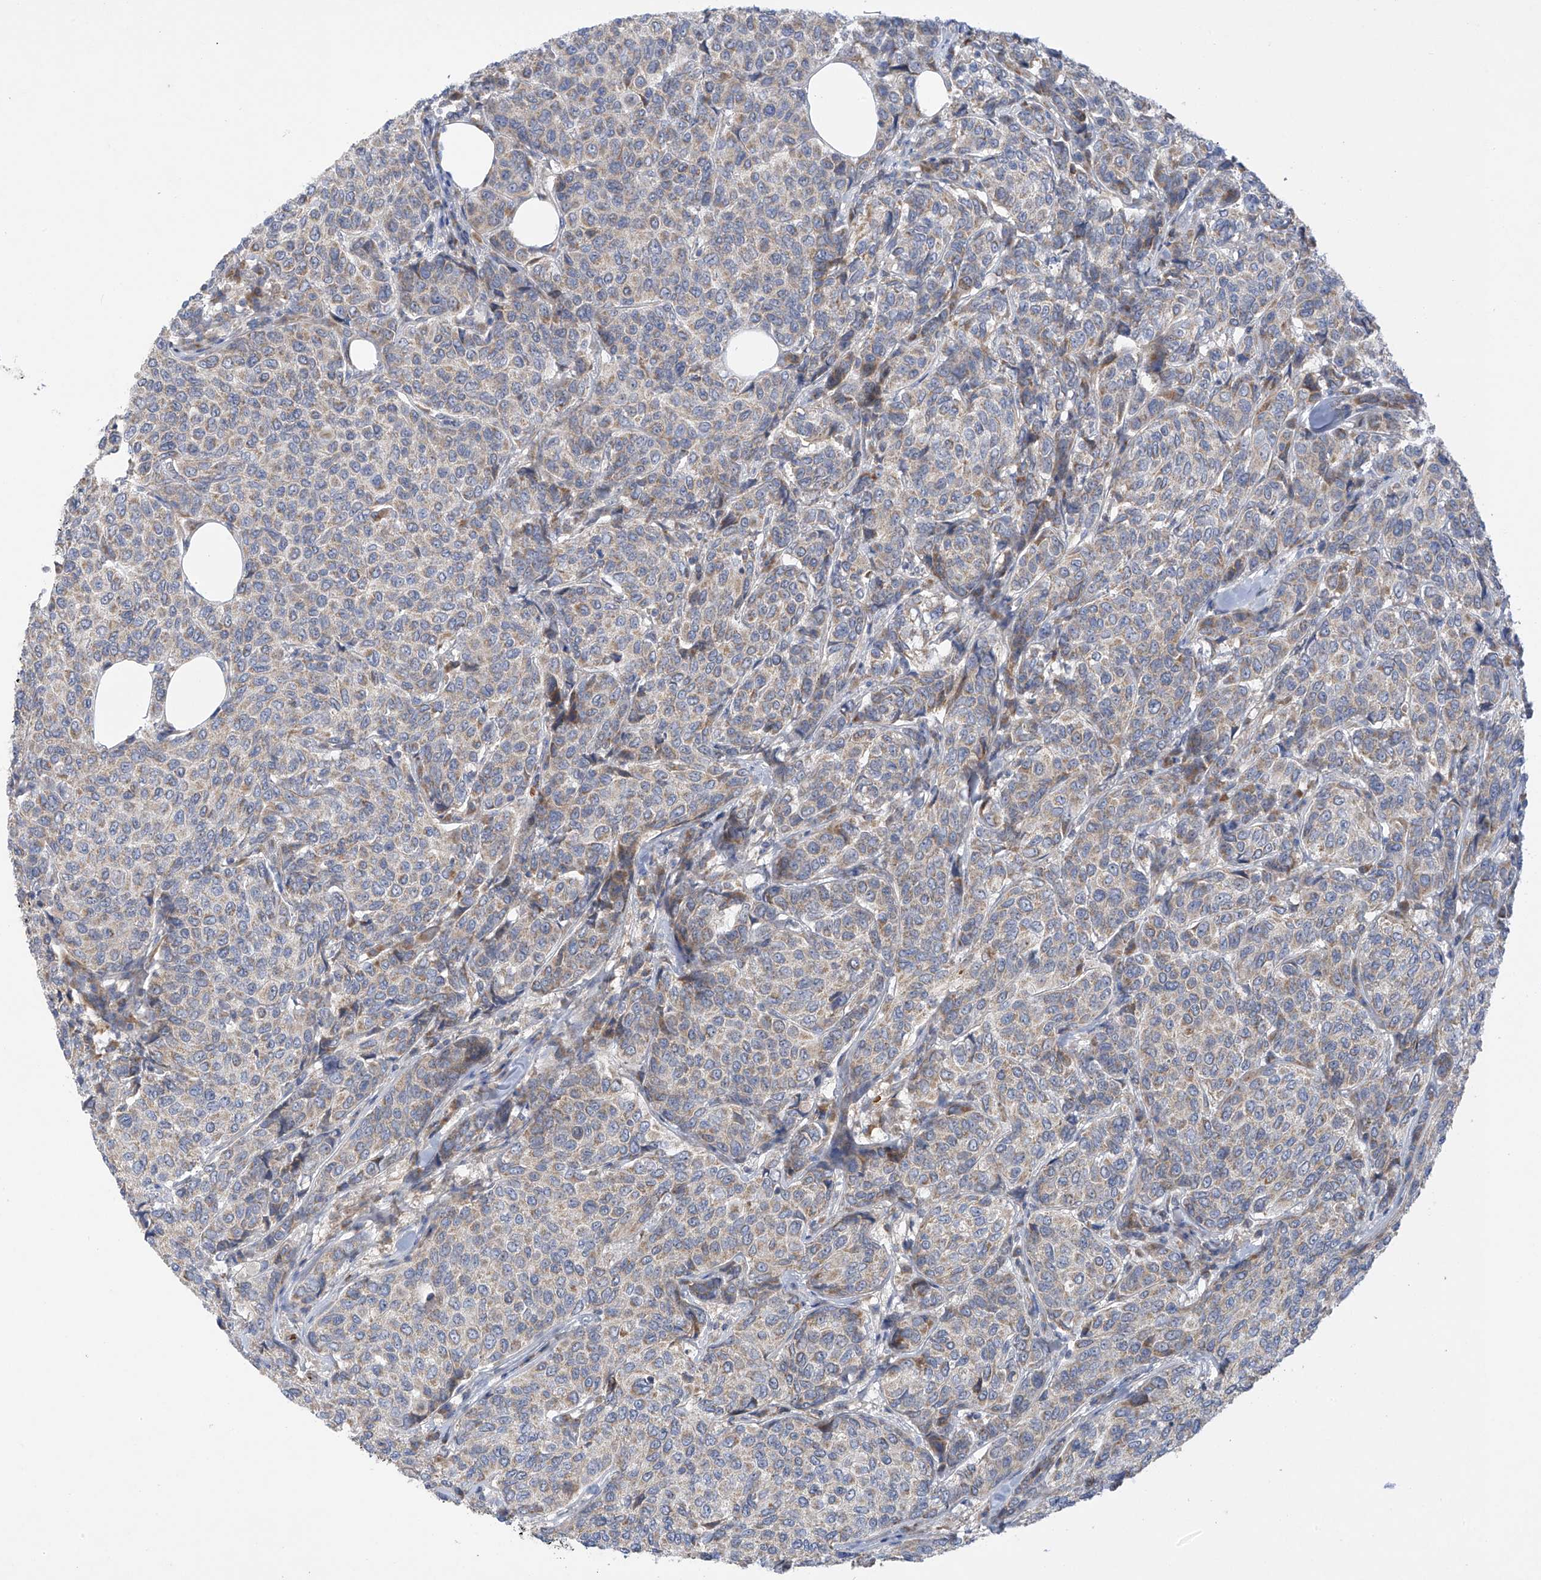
{"staining": {"intensity": "weak", "quantity": ">75%", "location": "cytoplasmic/membranous"}, "tissue": "breast cancer", "cell_type": "Tumor cells", "image_type": "cancer", "snomed": [{"axis": "morphology", "description": "Duct carcinoma"}, {"axis": "topography", "description": "Breast"}], "caption": "Approximately >75% of tumor cells in human breast cancer (intraductal carcinoma) reveal weak cytoplasmic/membranous protein expression as visualized by brown immunohistochemical staining.", "gene": "METTL18", "patient": {"sex": "female", "age": 55}}